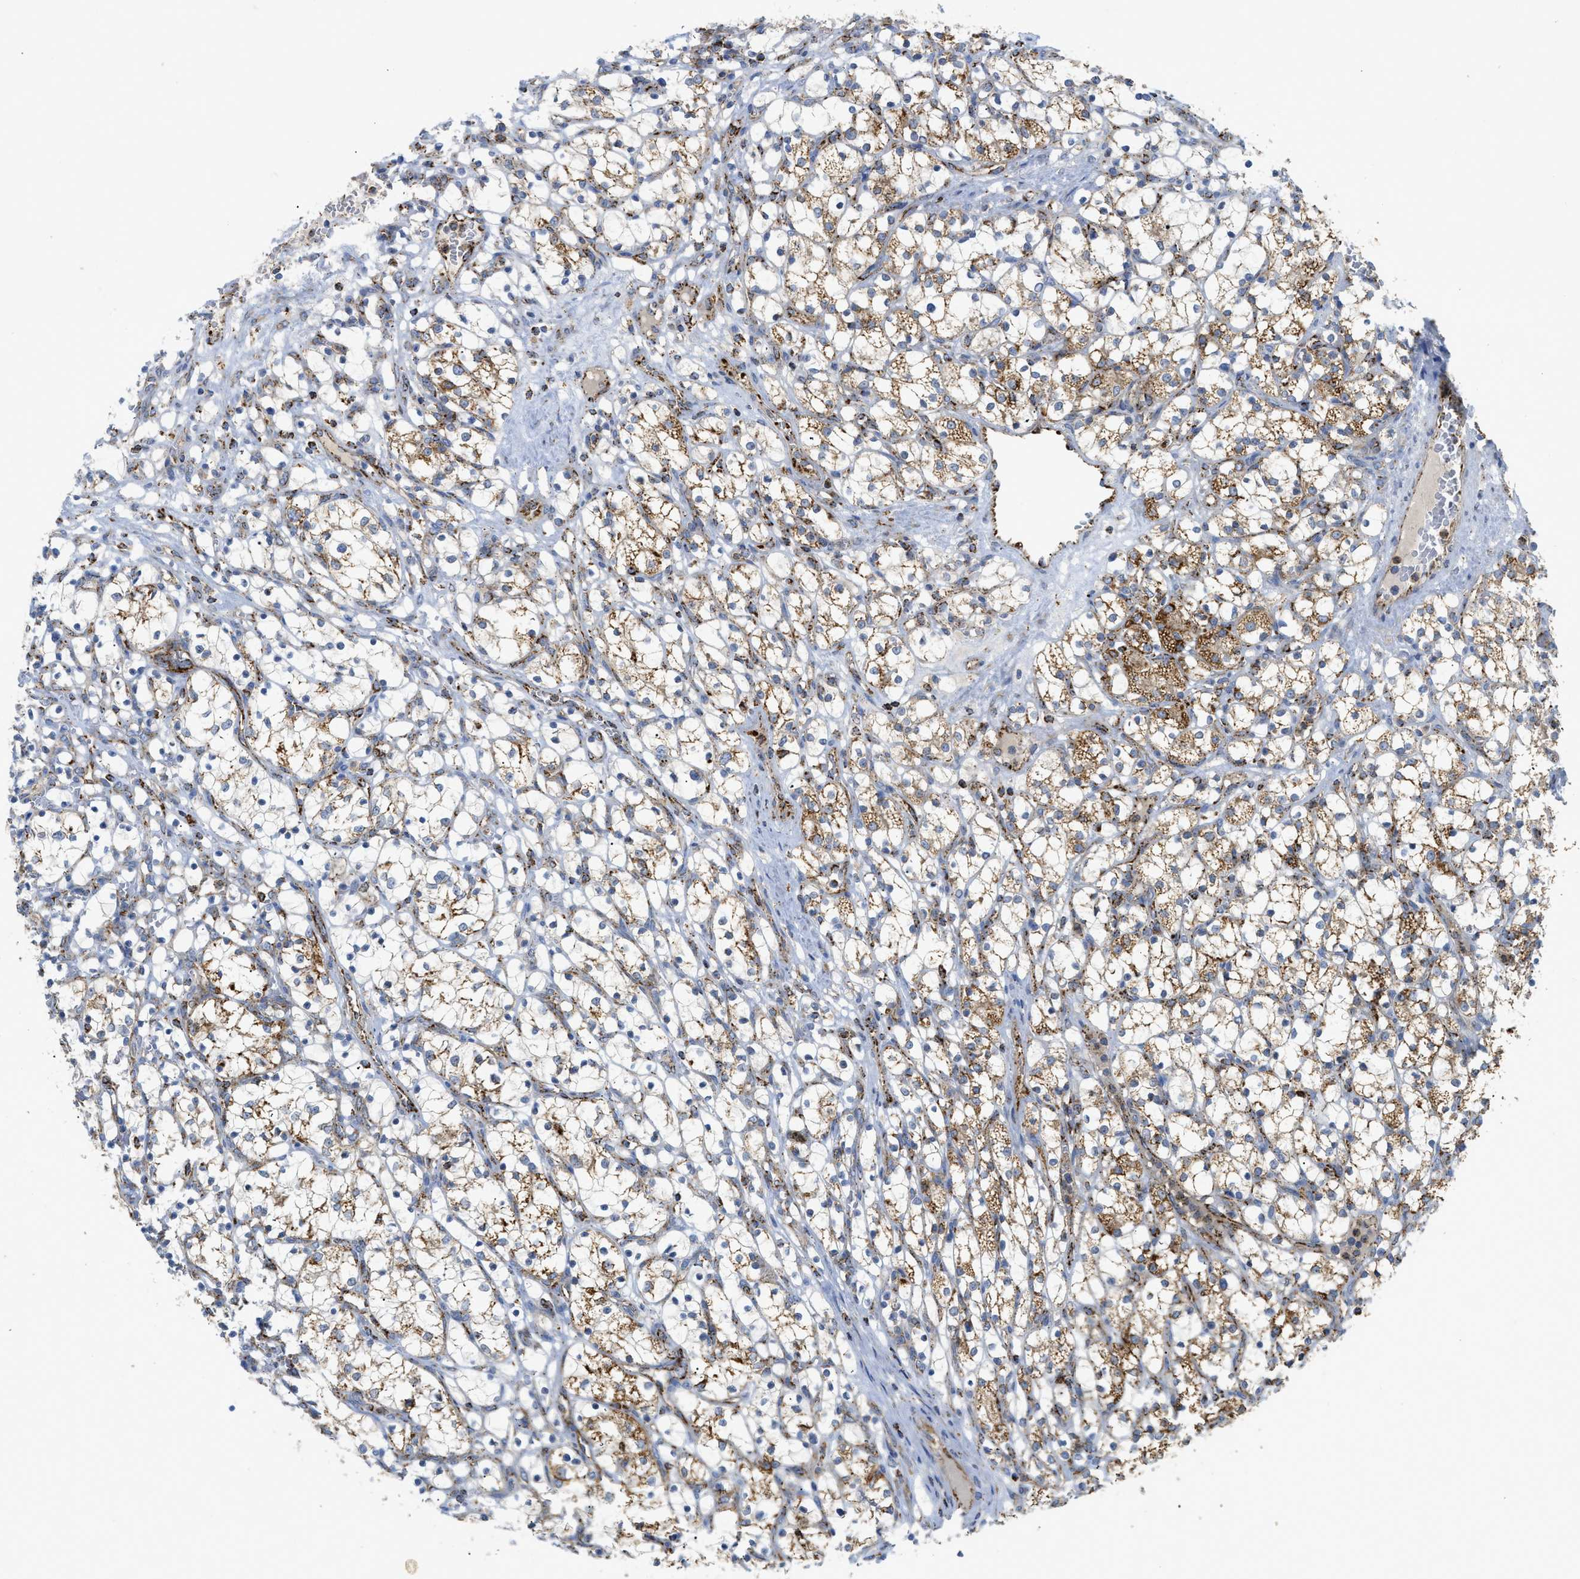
{"staining": {"intensity": "moderate", "quantity": ">75%", "location": "cytoplasmic/membranous"}, "tissue": "renal cancer", "cell_type": "Tumor cells", "image_type": "cancer", "snomed": [{"axis": "morphology", "description": "Adenocarcinoma, NOS"}, {"axis": "topography", "description": "Kidney"}], "caption": "Moderate cytoplasmic/membranous protein staining is identified in approximately >75% of tumor cells in adenocarcinoma (renal). The staining is performed using DAB (3,3'-diaminobenzidine) brown chromogen to label protein expression. The nuclei are counter-stained blue using hematoxylin.", "gene": "SQOR", "patient": {"sex": "female", "age": 69}}